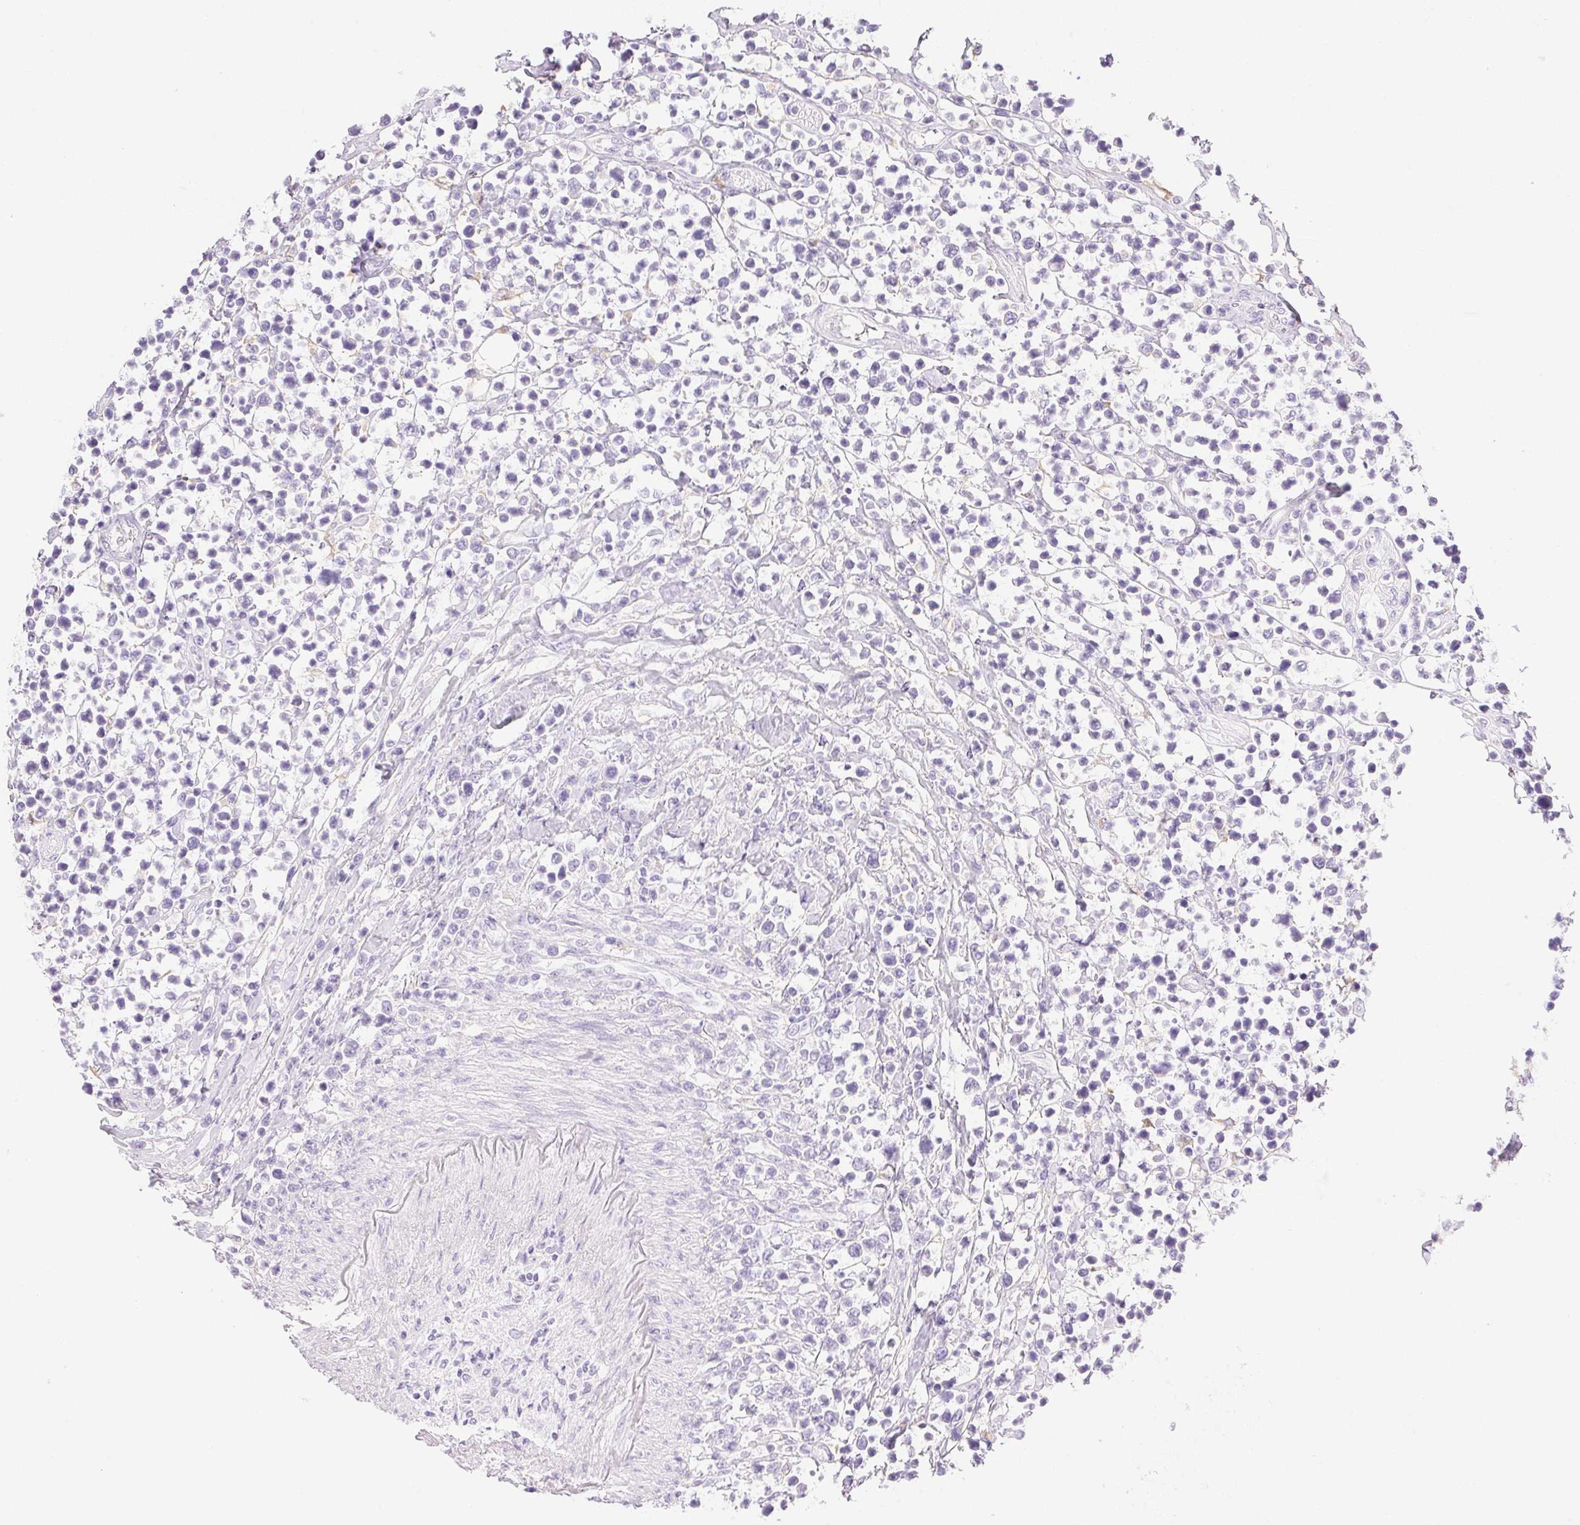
{"staining": {"intensity": "negative", "quantity": "none", "location": "none"}, "tissue": "lymphoma", "cell_type": "Tumor cells", "image_type": "cancer", "snomed": [{"axis": "morphology", "description": "Malignant lymphoma, non-Hodgkin's type, High grade"}, {"axis": "topography", "description": "Soft tissue"}], "caption": "Immunohistochemistry image of malignant lymphoma, non-Hodgkin's type (high-grade) stained for a protein (brown), which reveals no expression in tumor cells.", "gene": "ATP6V1G3", "patient": {"sex": "female", "age": 56}}